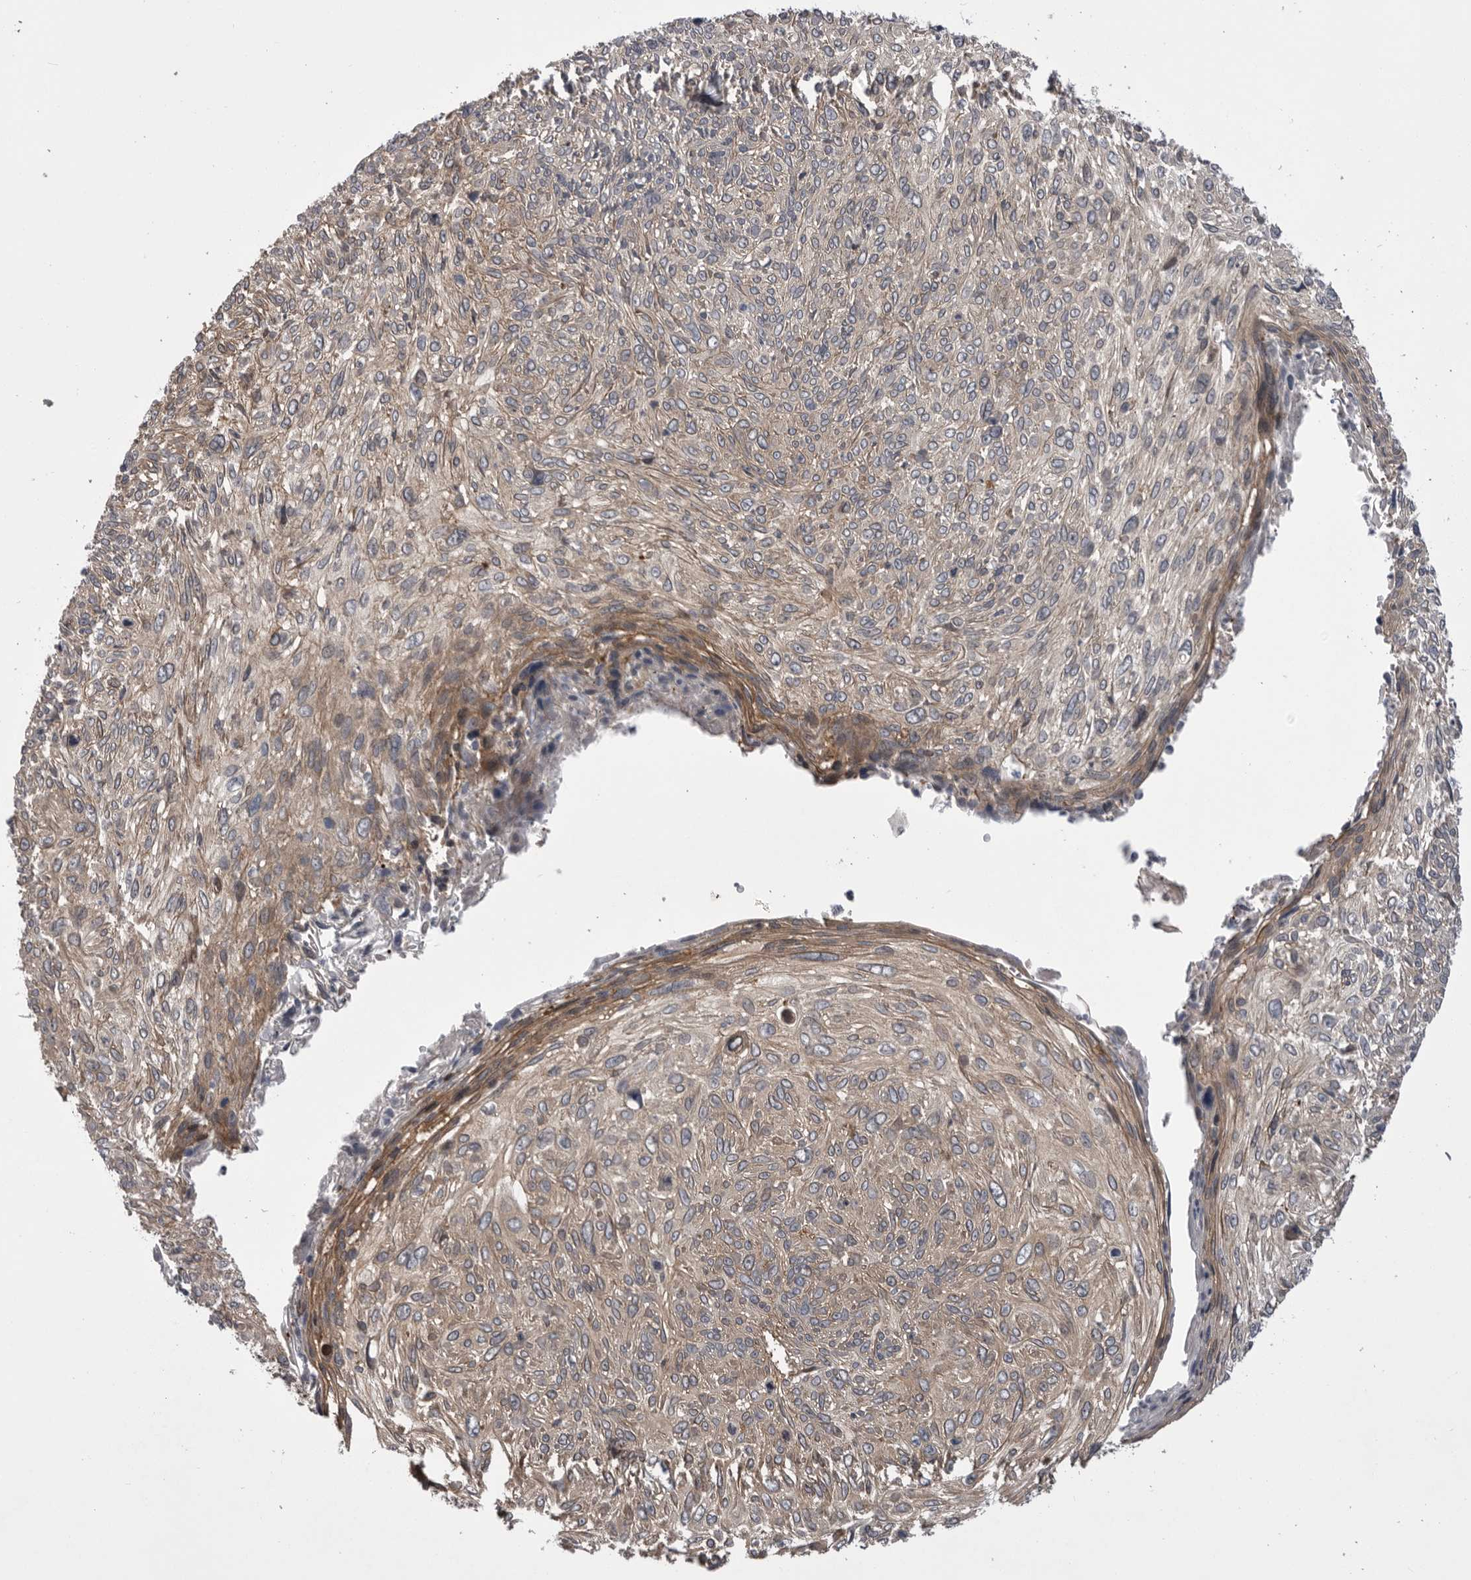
{"staining": {"intensity": "weak", "quantity": "<25%", "location": "cytoplasmic/membranous"}, "tissue": "cervical cancer", "cell_type": "Tumor cells", "image_type": "cancer", "snomed": [{"axis": "morphology", "description": "Squamous cell carcinoma, NOS"}, {"axis": "topography", "description": "Cervix"}], "caption": "Tumor cells show no significant protein positivity in cervical cancer.", "gene": "RAB3GAP2", "patient": {"sex": "female", "age": 51}}